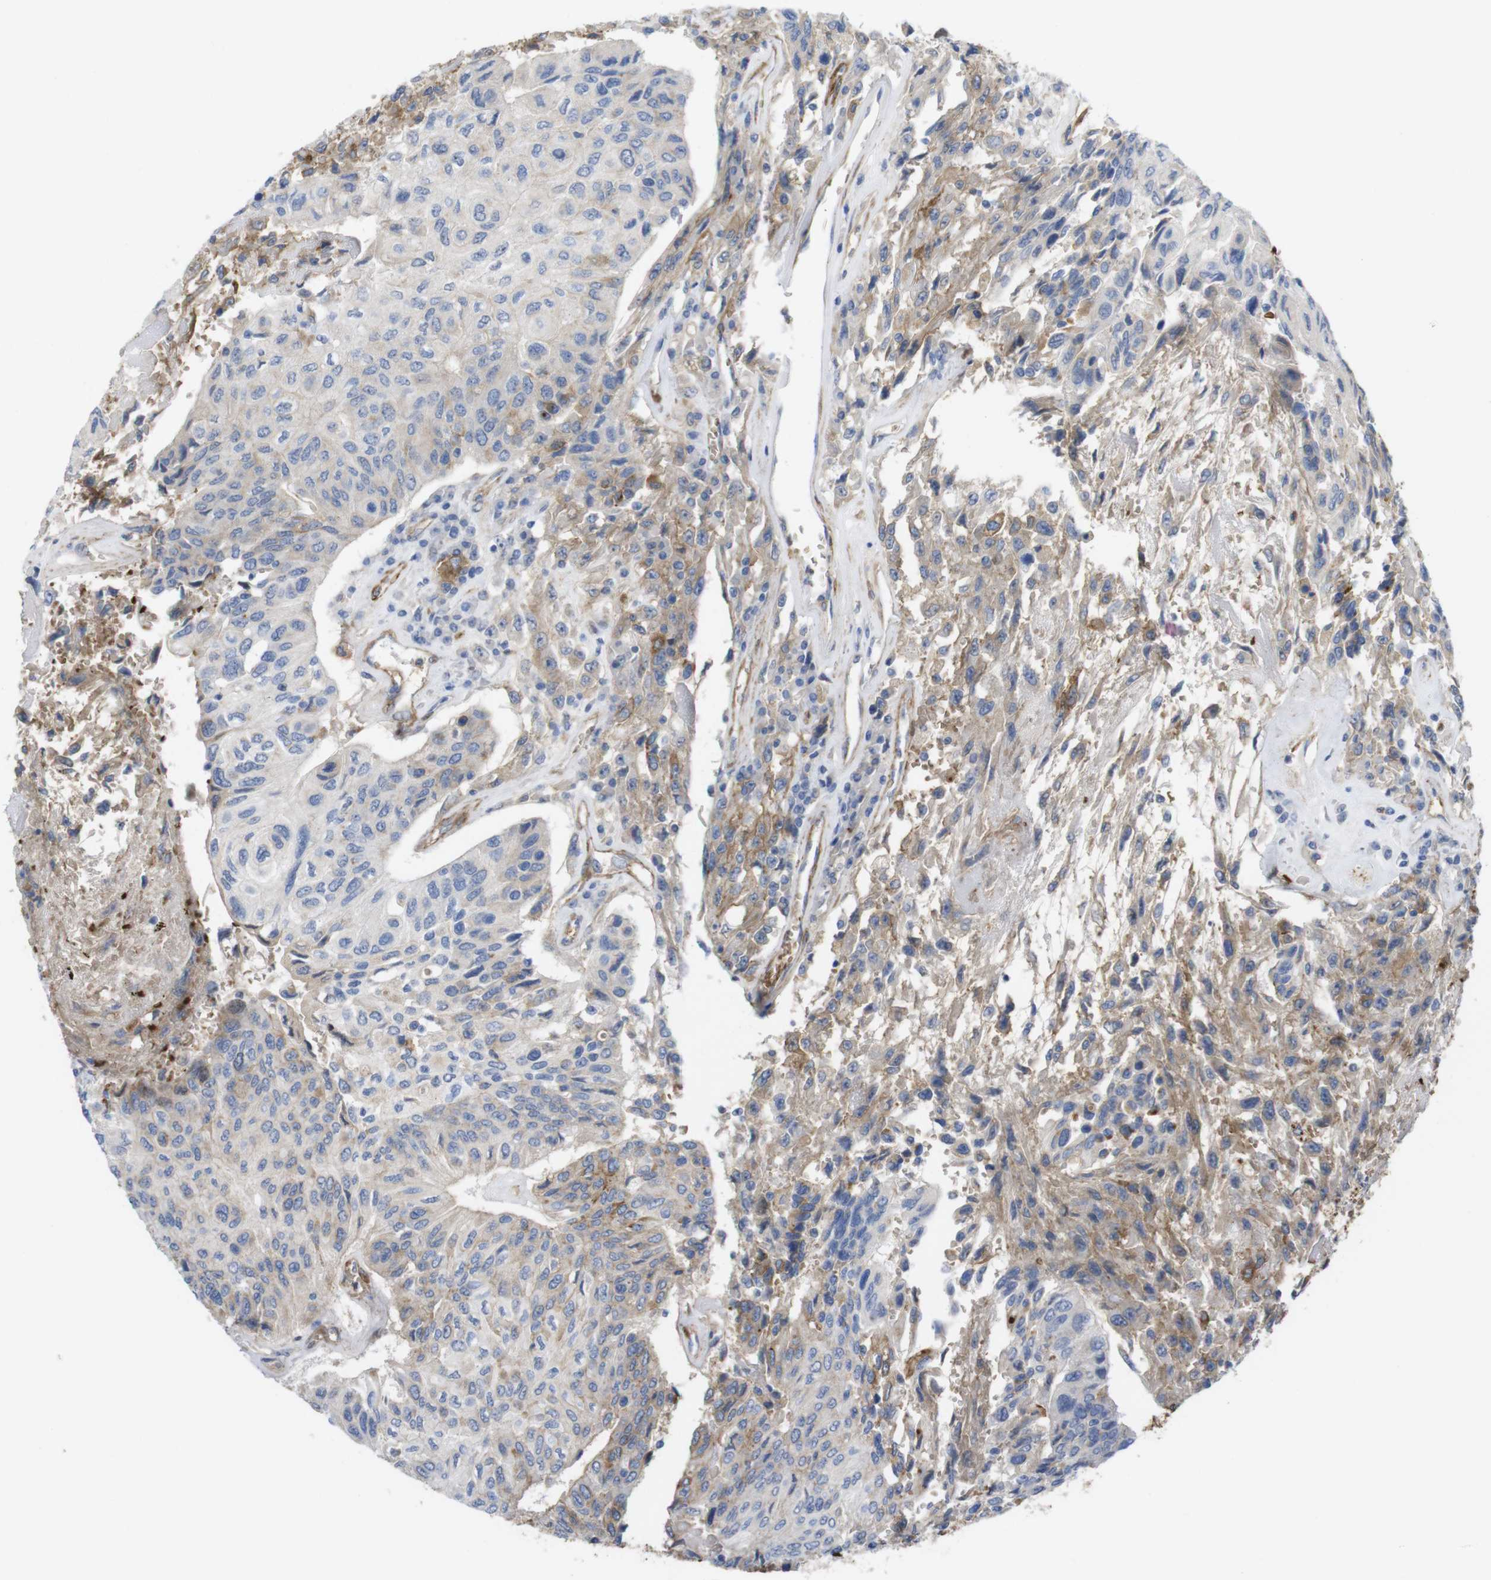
{"staining": {"intensity": "moderate", "quantity": "<25%", "location": "cytoplasmic/membranous"}, "tissue": "urothelial cancer", "cell_type": "Tumor cells", "image_type": "cancer", "snomed": [{"axis": "morphology", "description": "Urothelial carcinoma, High grade"}, {"axis": "topography", "description": "Urinary bladder"}], "caption": "This is a micrograph of immunohistochemistry (IHC) staining of urothelial cancer, which shows moderate staining in the cytoplasmic/membranous of tumor cells.", "gene": "CYBRD1", "patient": {"sex": "female", "age": 85}}